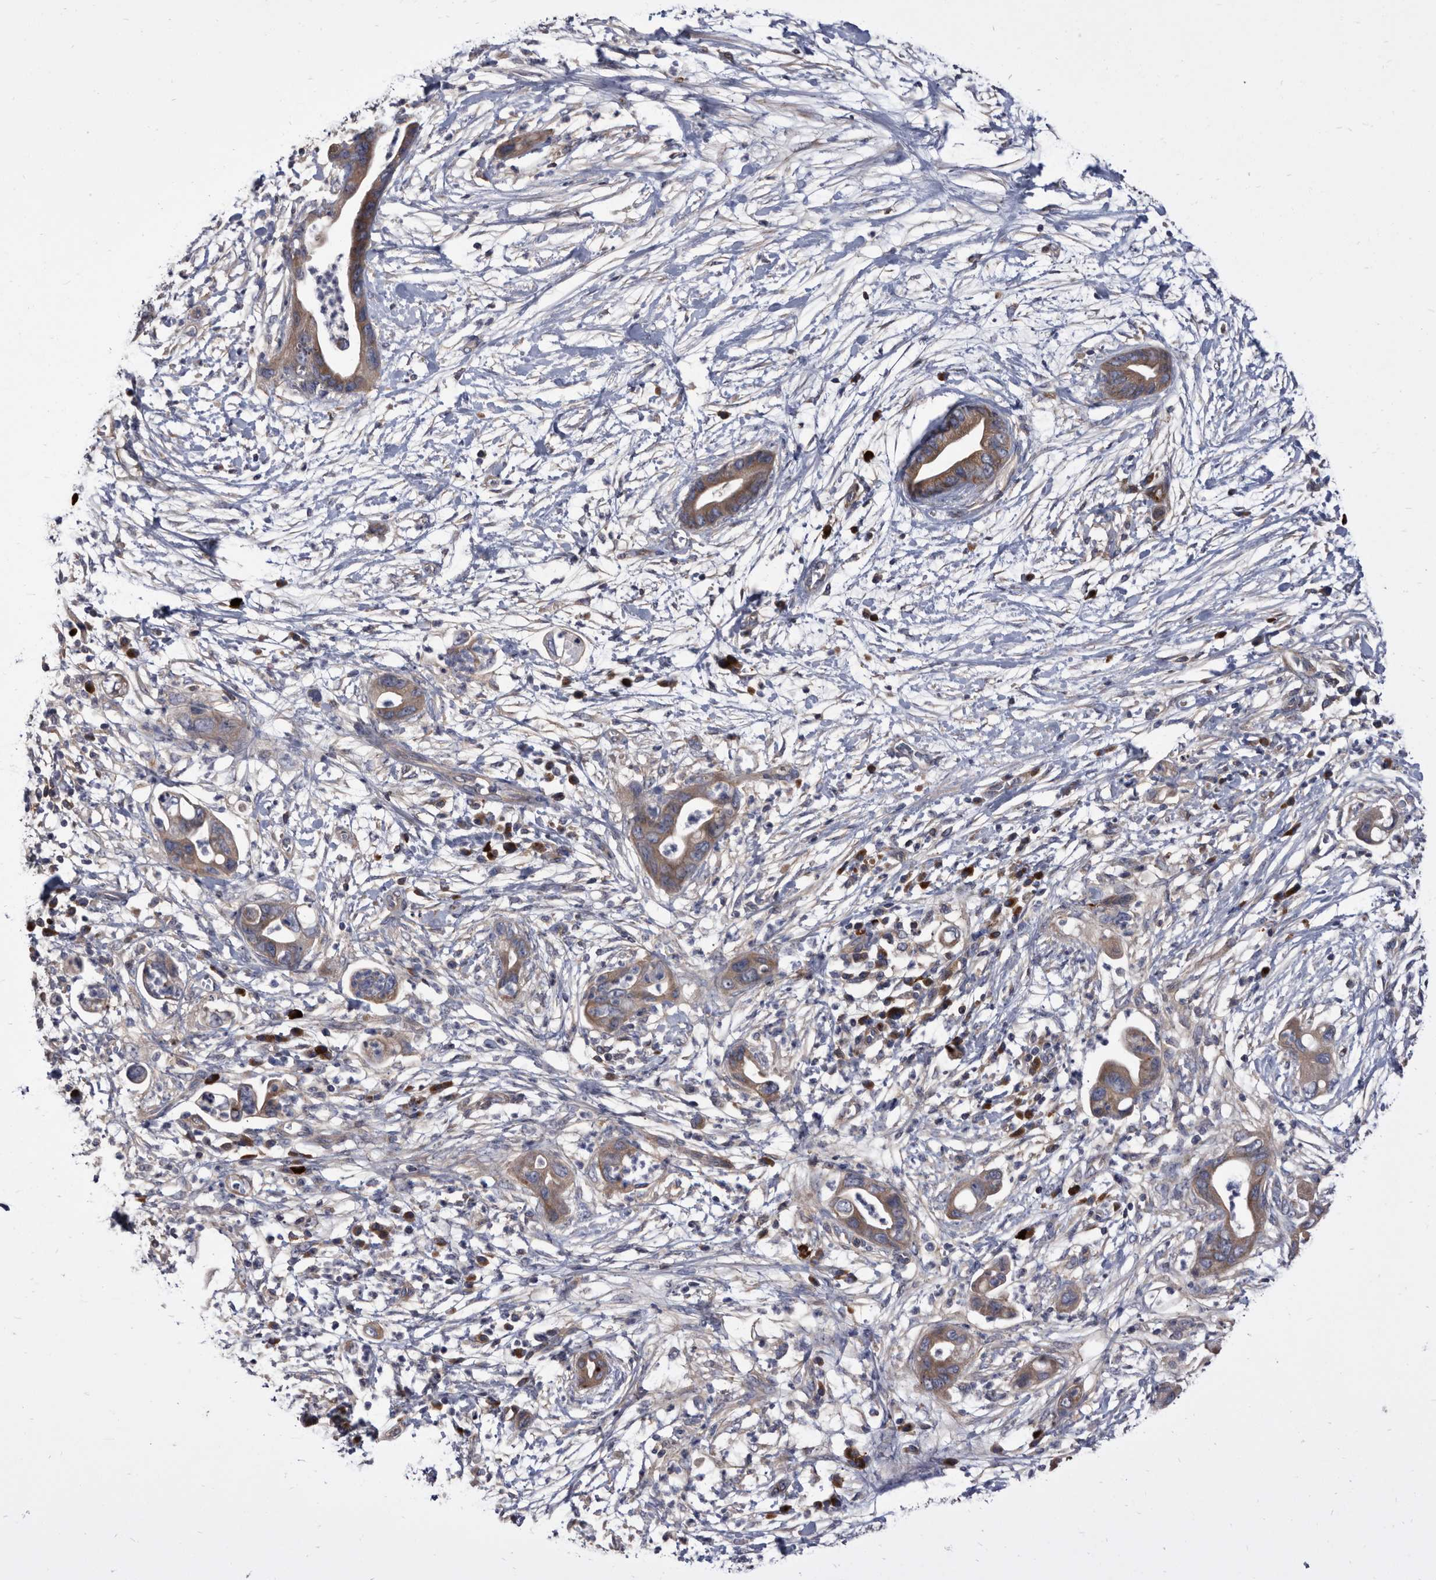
{"staining": {"intensity": "weak", "quantity": ">75%", "location": "cytoplasmic/membranous"}, "tissue": "pancreatic cancer", "cell_type": "Tumor cells", "image_type": "cancer", "snomed": [{"axis": "morphology", "description": "Adenocarcinoma, NOS"}, {"axis": "topography", "description": "Pancreas"}], "caption": "Protein expression analysis of human pancreatic cancer (adenocarcinoma) reveals weak cytoplasmic/membranous expression in approximately >75% of tumor cells.", "gene": "DTNBP1", "patient": {"sex": "male", "age": 75}}